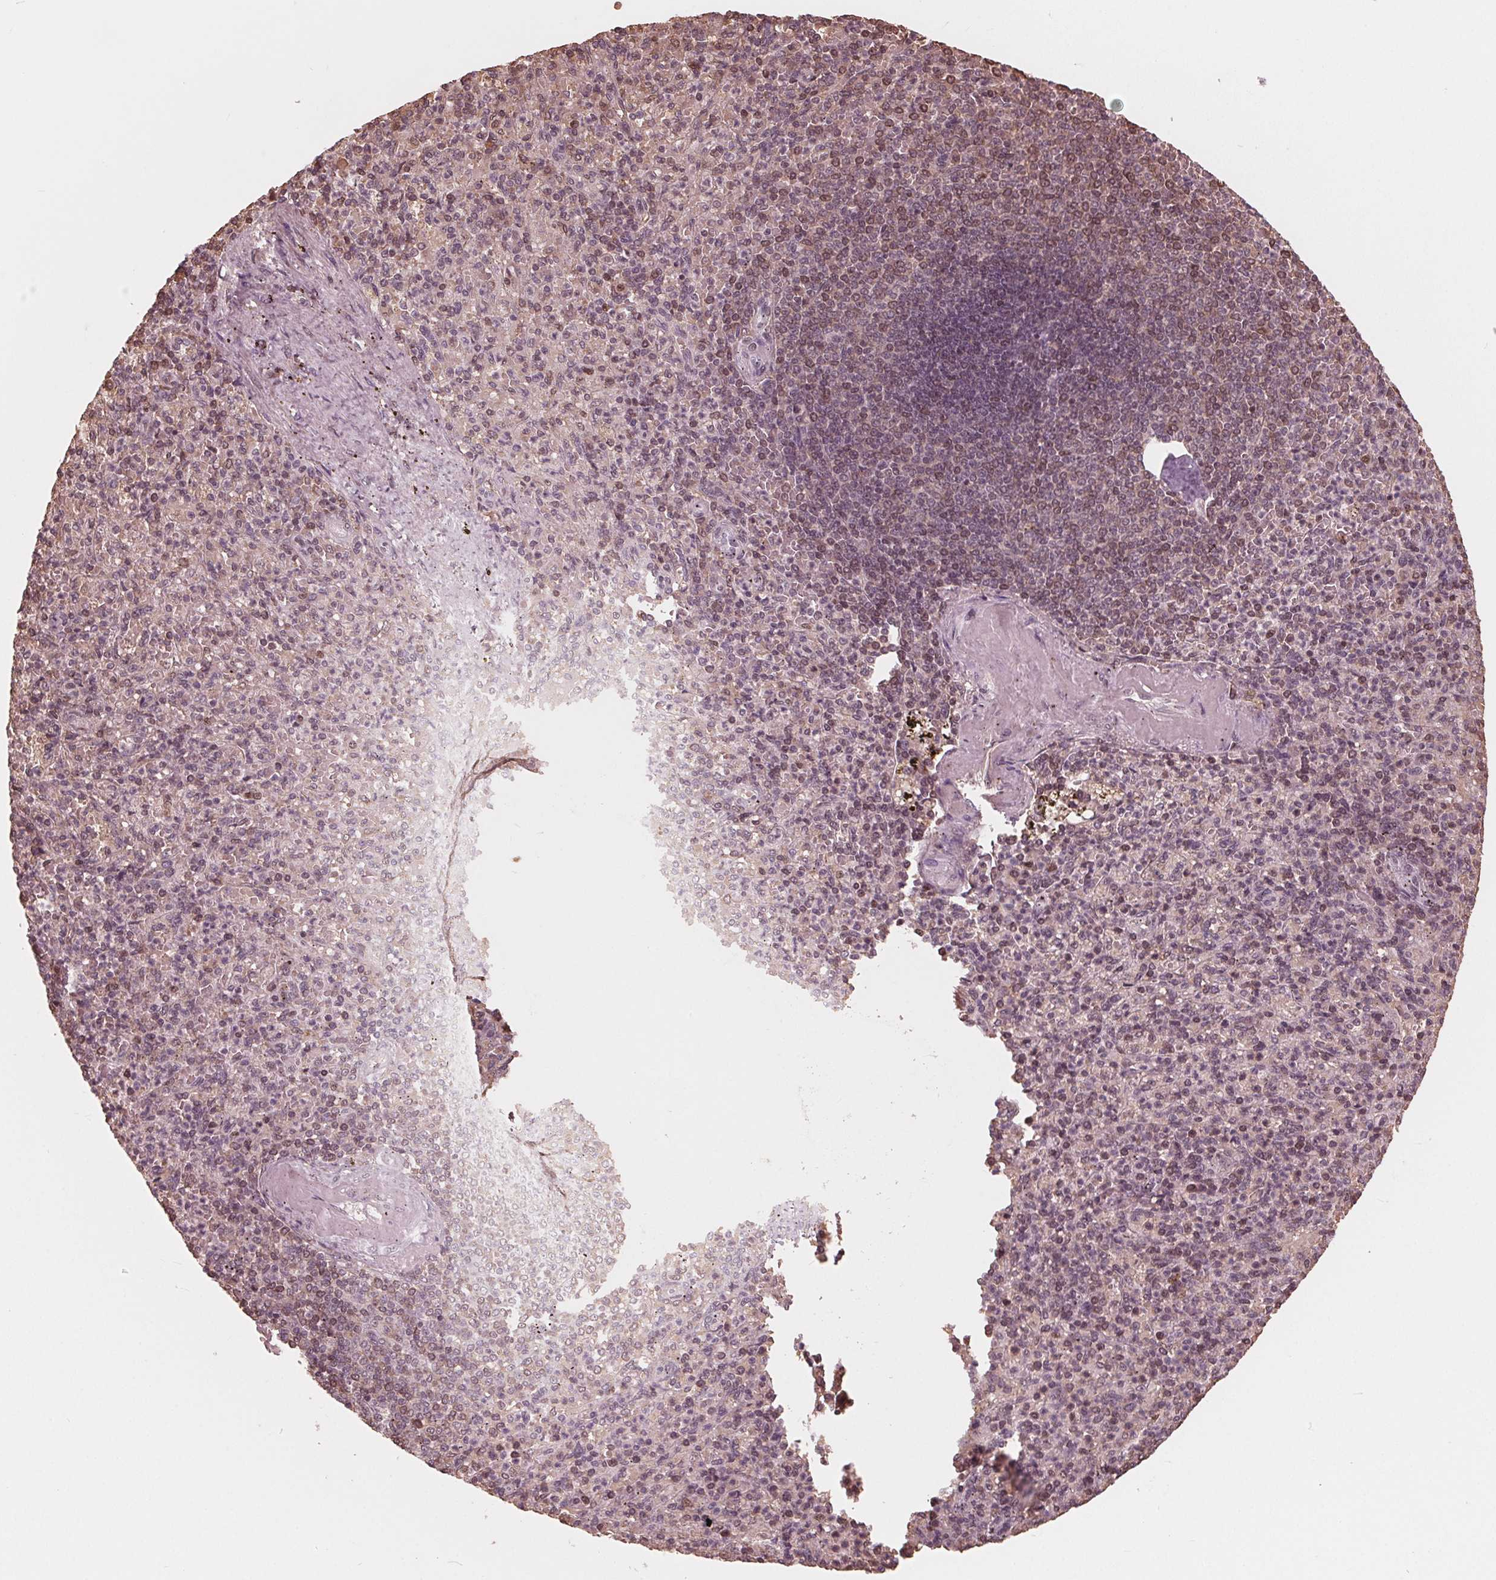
{"staining": {"intensity": "negative", "quantity": "none", "location": "none"}, "tissue": "spleen", "cell_type": "Cells in red pulp", "image_type": "normal", "snomed": [{"axis": "morphology", "description": "Normal tissue, NOS"}, {"axis": "topography", "description": "Spleen"}], "caption": "Protein analysis of unremarkable spleen demonstrates no significant staining in cells in red pulp.", "gene": "HIRIP3", "patient": {"sex": "female", "age": 74}}